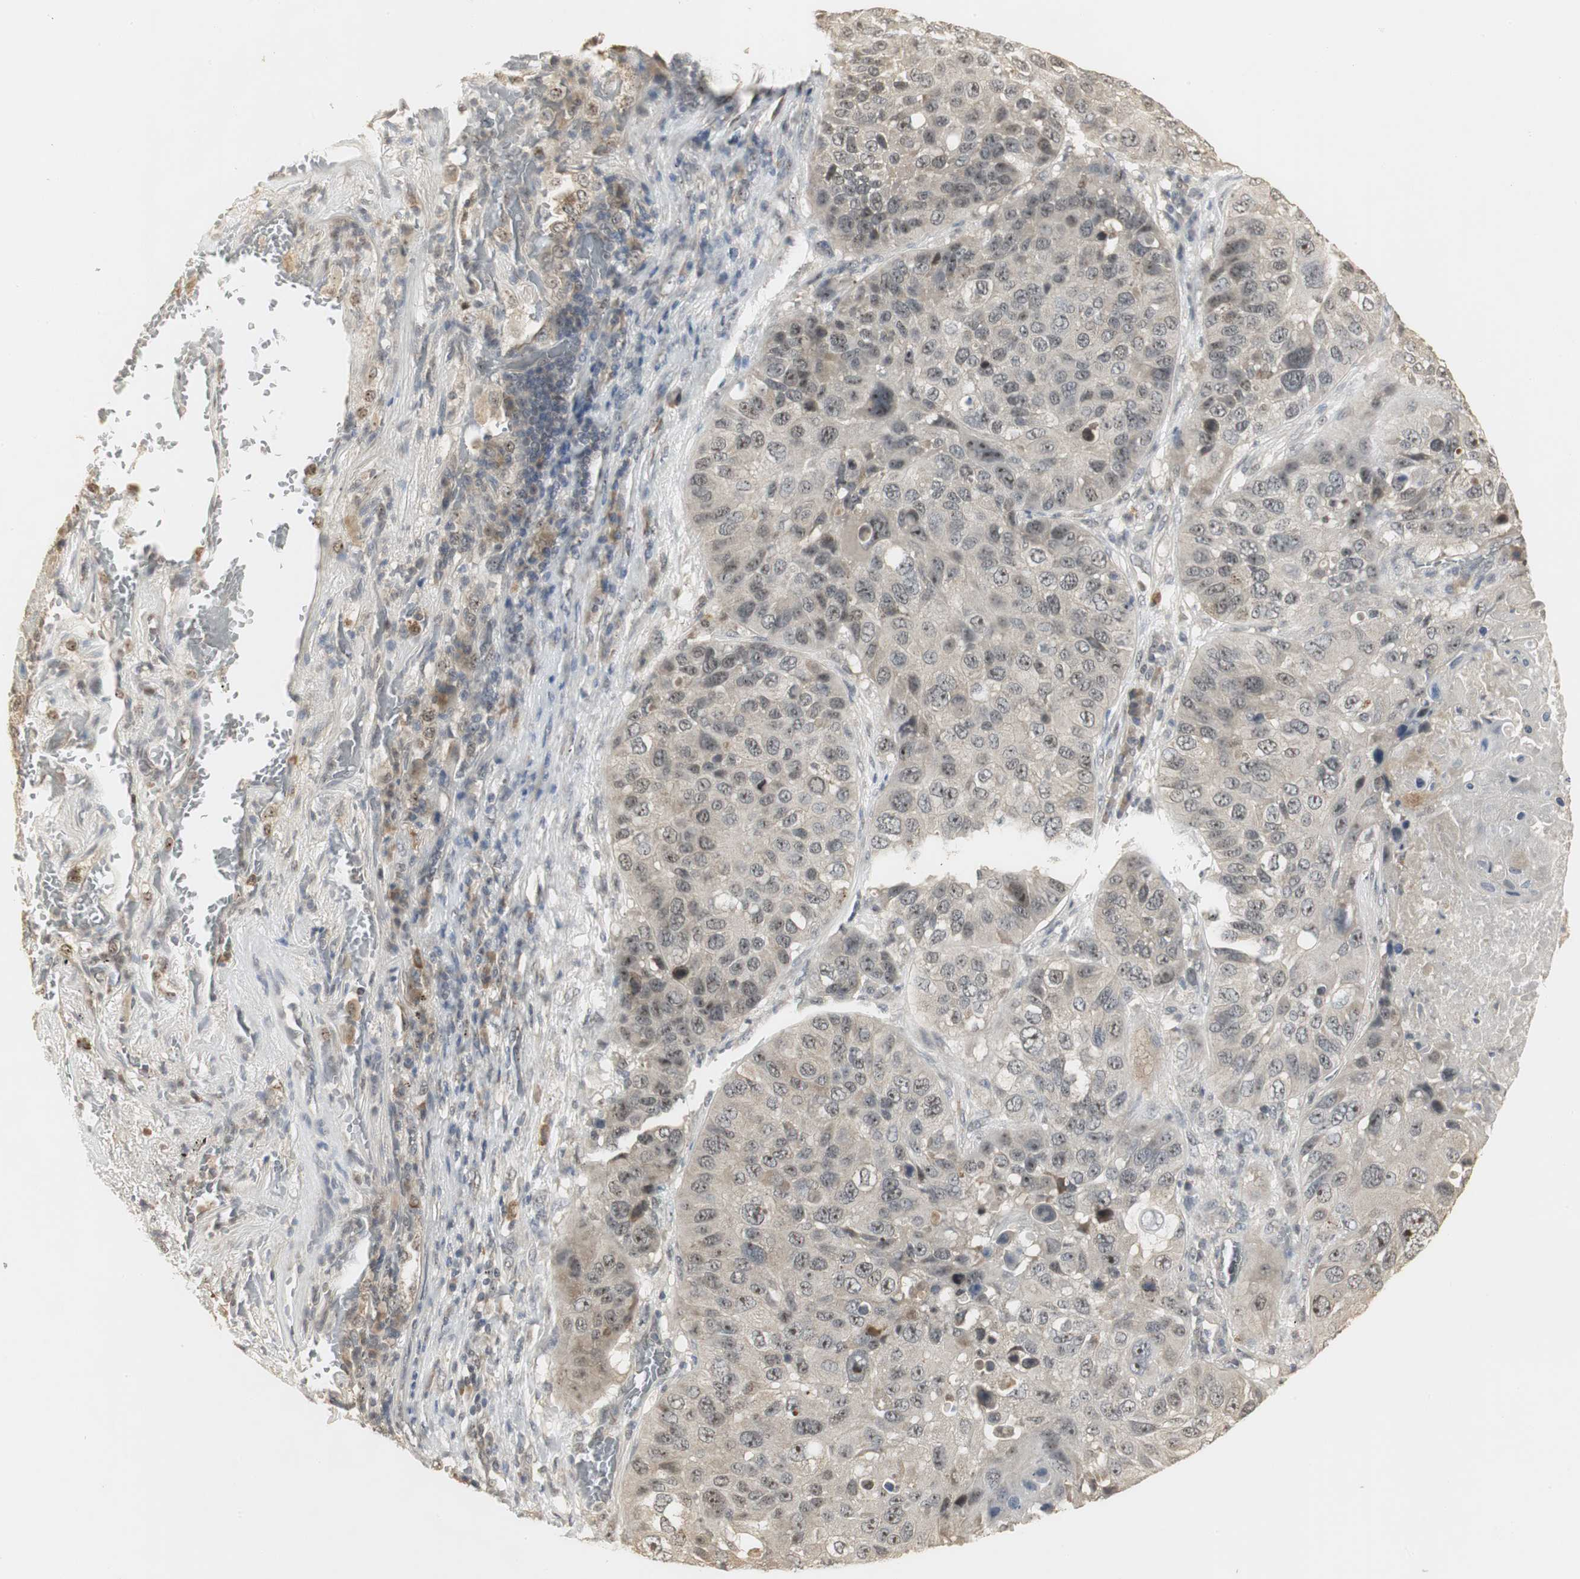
{"staining": {"intensity": "weak", "quantity": "<25%", "location": "nuclear"}, "tissue": "lung cancer", "cell_type": "Tumor cells", "image_type": "cancer", "snomed": [{"axis": "morphology", "description": "Squamous cell carcinoma, NOS"}, {"axis": "topography", "description": "Lung"}], "caption": "Lung cancer (squamous cell carcinoma) was stained to show a protein in brown. There is no significant expression in tumor cells.", "gene": "ELOA", "patient": {"sex": "male", "age": 57}}